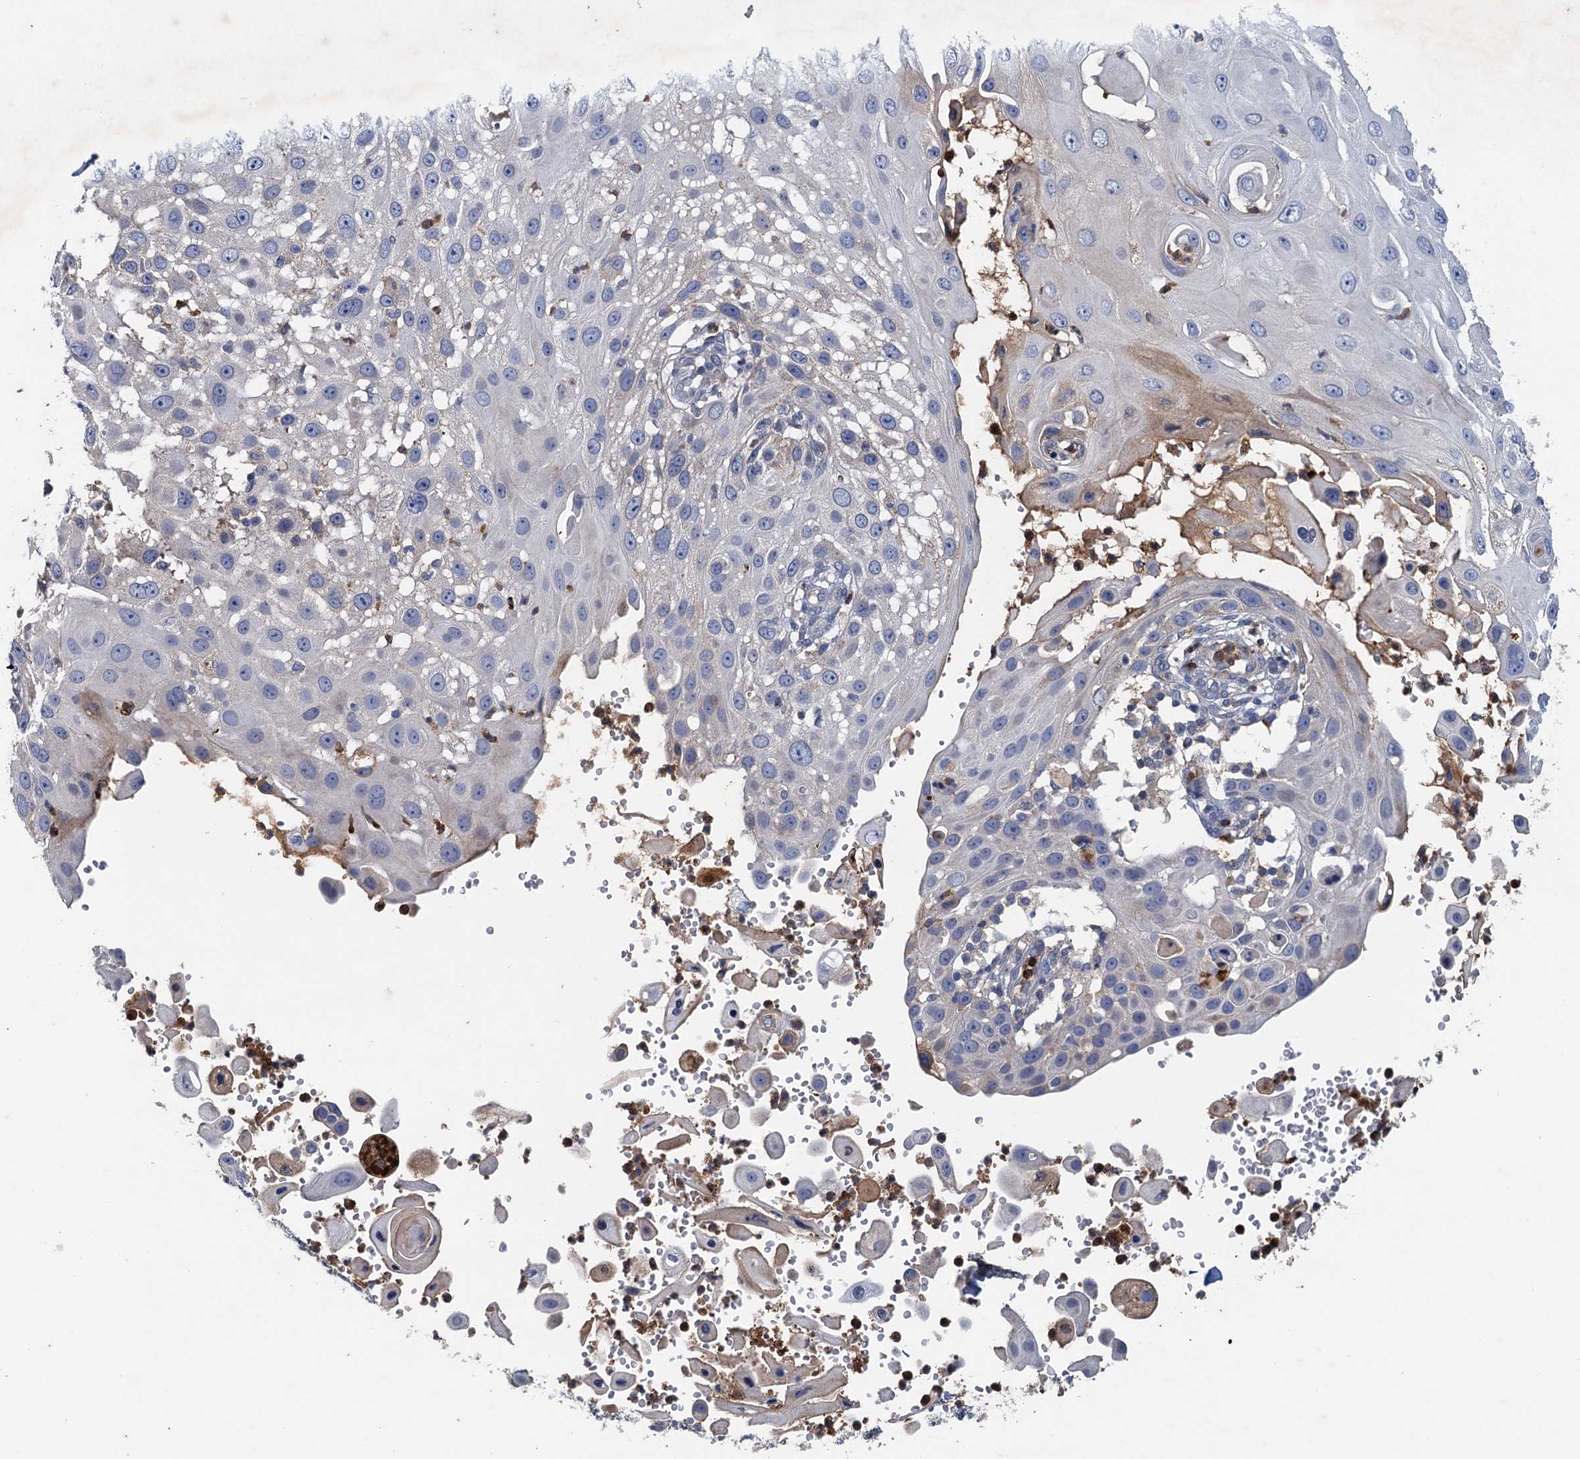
{"staining": {"intensity": "negative", "quantity": "none", "location": "none"}, "tissue": "skin cancer", "cell_type": "Tumor cells", "image_type": "cancer", "snomed": [{"axis": "morphology", "description": "Squamous cell carcinoma, NOS"}, {"axis": "topography", "description": "Skin"}], "caption": "IHC image of human squamous cell carcinoma (skin) stained for a protein (brown), which exhibits no positivity in tumor cells.", "gene": "TPCN1", "patient": {"sex": "female", "age": 44}}